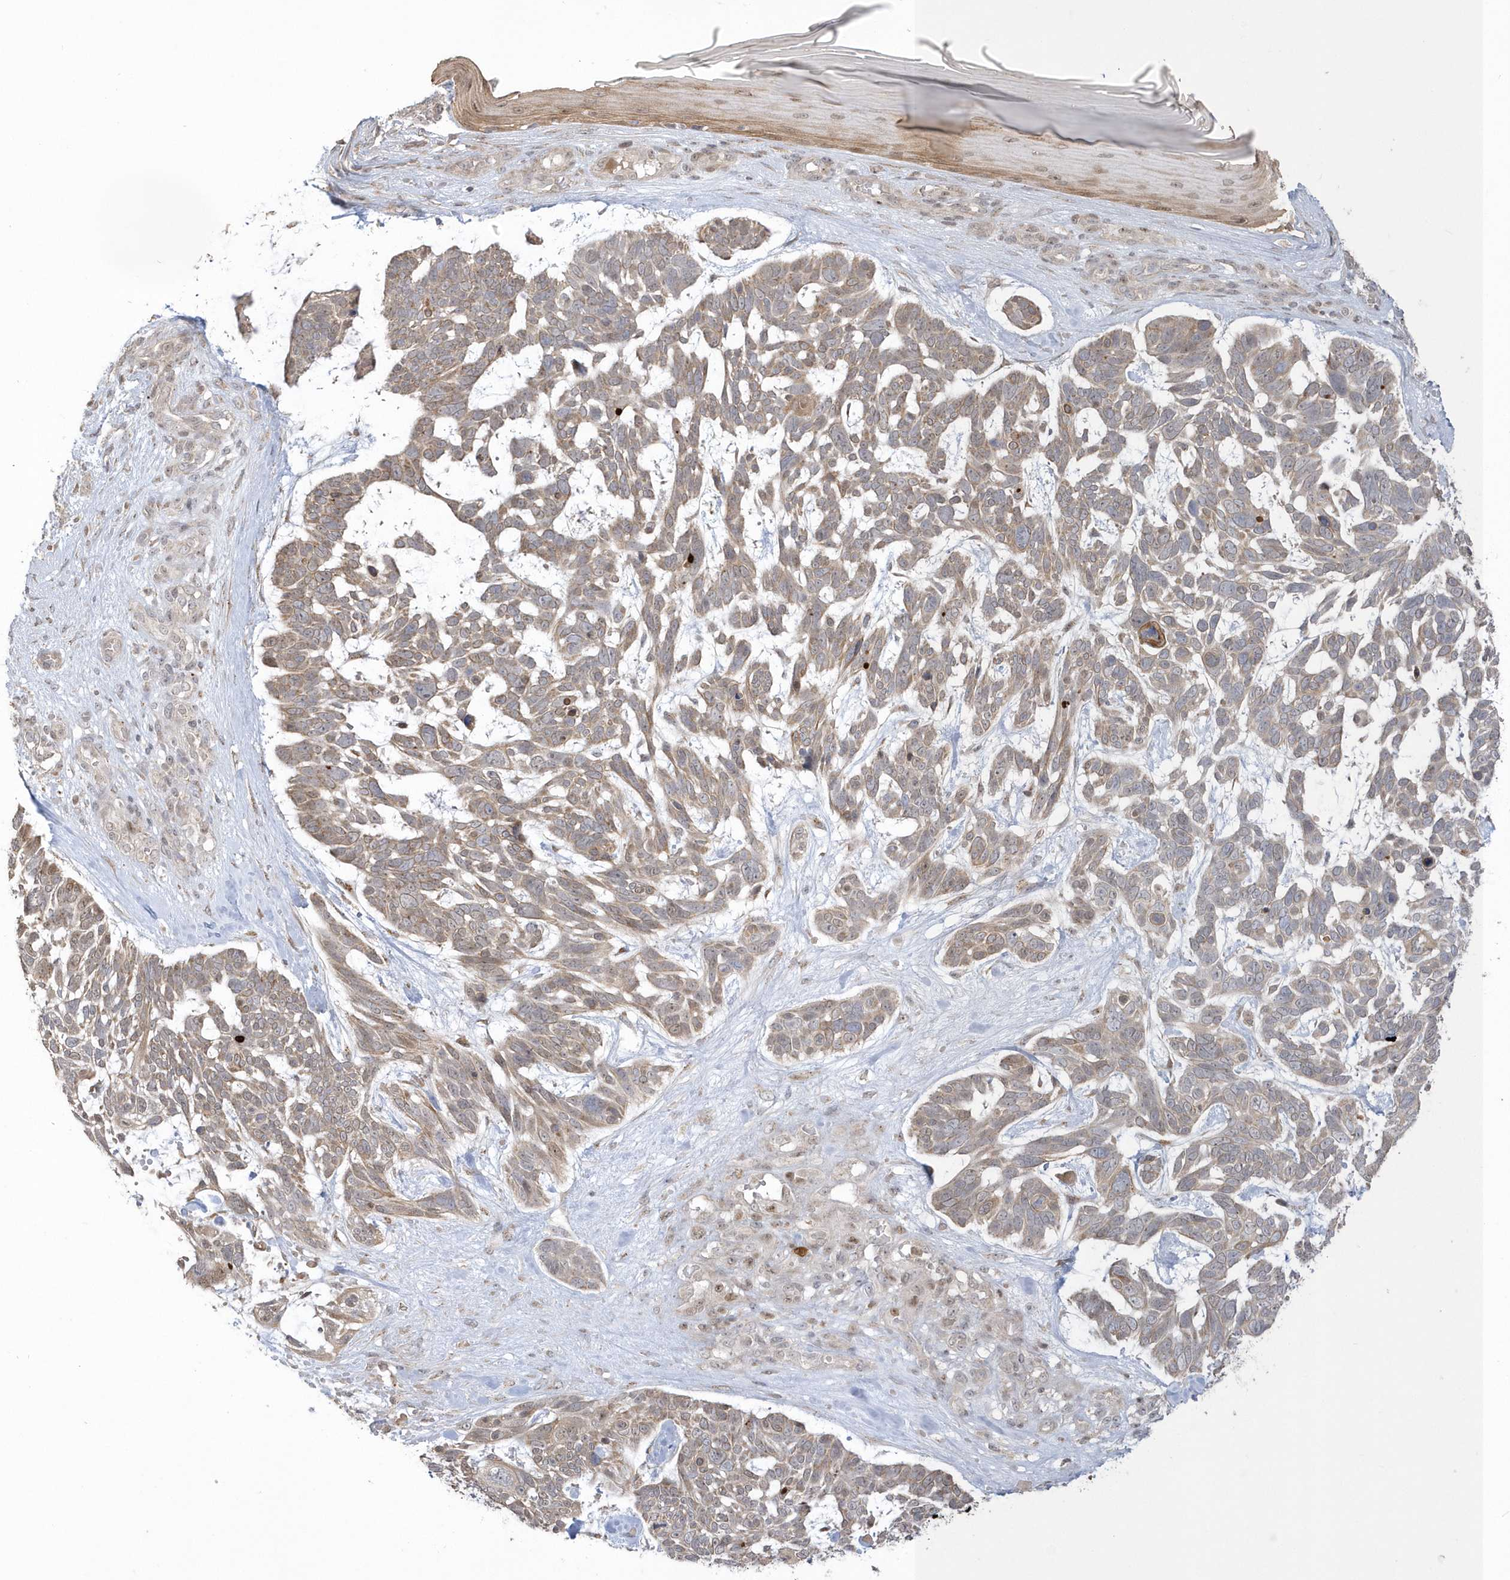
{"staining": {"intensity": "moderate", "quantity": ">75%", "location": "cytoplasmic/membranous"}, "tissue": "skin cancer", "cell_type": "Tumor cells", "image_type": "cancer", "snomed": [{"axis": "morphology", "description": "Basal cell carcinoma"}, {"axis": "topography", "description": "Skin"}], "caption": "A micrograph showing moderate cytoplasmic/membranous positivity in approximately >75% of tumor cells in skin basal cell carcinoma, as visualized by brown immunohistochemical staining.", "gene": "NAF1", "patient": {"sex": "male", "age": 88}}